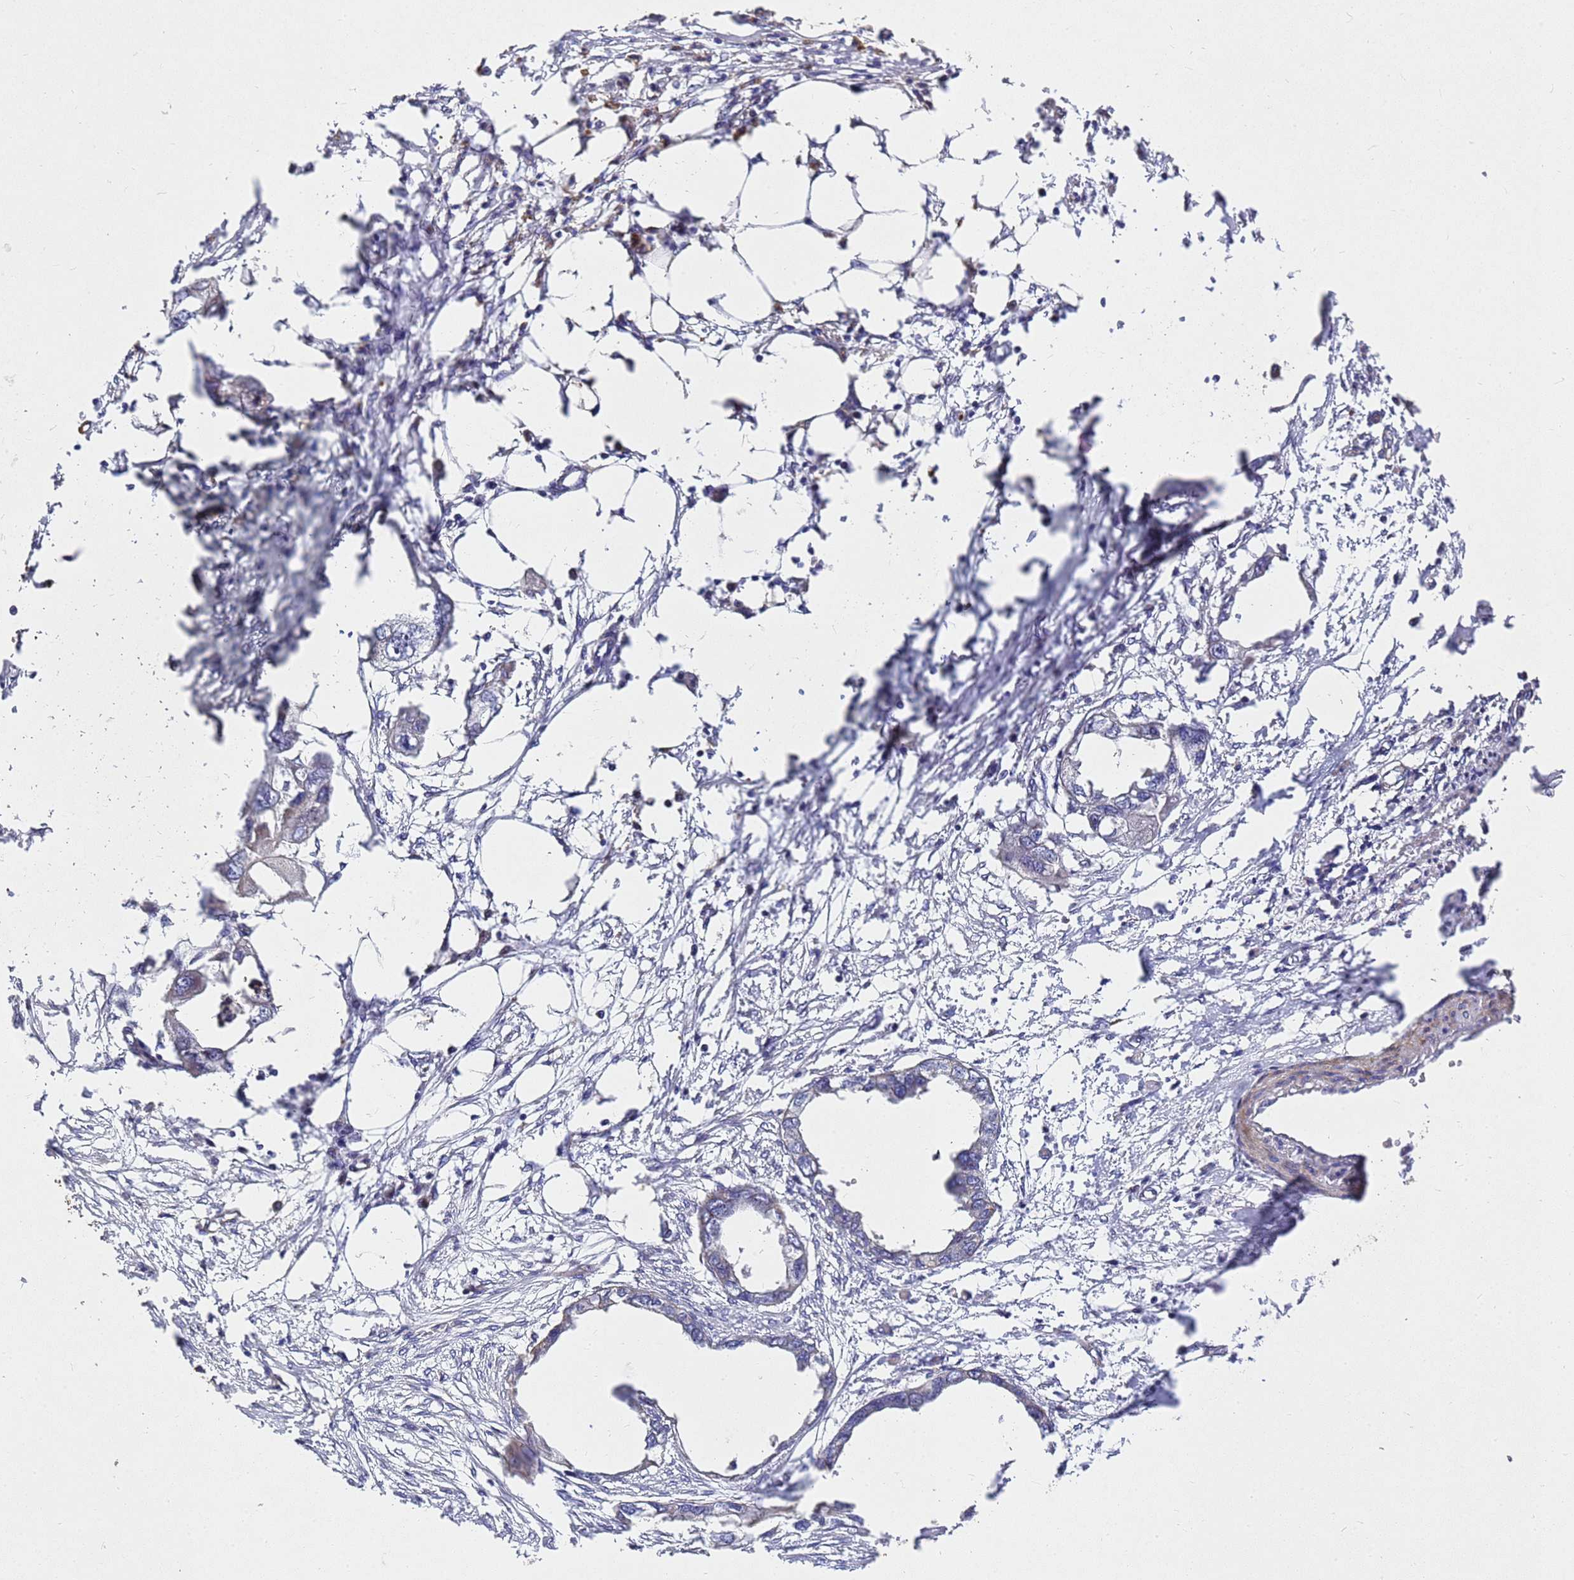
{"staining": {"intensity": "negative", "quantity": "none", "location": "none"}, "tissue": "endometrial cancer", "cell_type": "Tumor cells", "image_type": "cancer", "snomed": [{"axis": "morphology", "description": "Adenocarcinoma, NOS"}, {"axis": "morphology", "description": "Adenocarcinoma, metastatic, NOS"}, {"axis": "topography", "description": "Adipose tissue"}, {"axis": "topography", "description": "Endometrium"}], "caption": "This image is of endometrial cancer stained with immunohistochemistry to label a protein in brown with the nuclei are counter-stained blue. There is no expression in tumor cells.", "gene": "RSPRY1", "patient": {"sex": "female", "age": 67}}